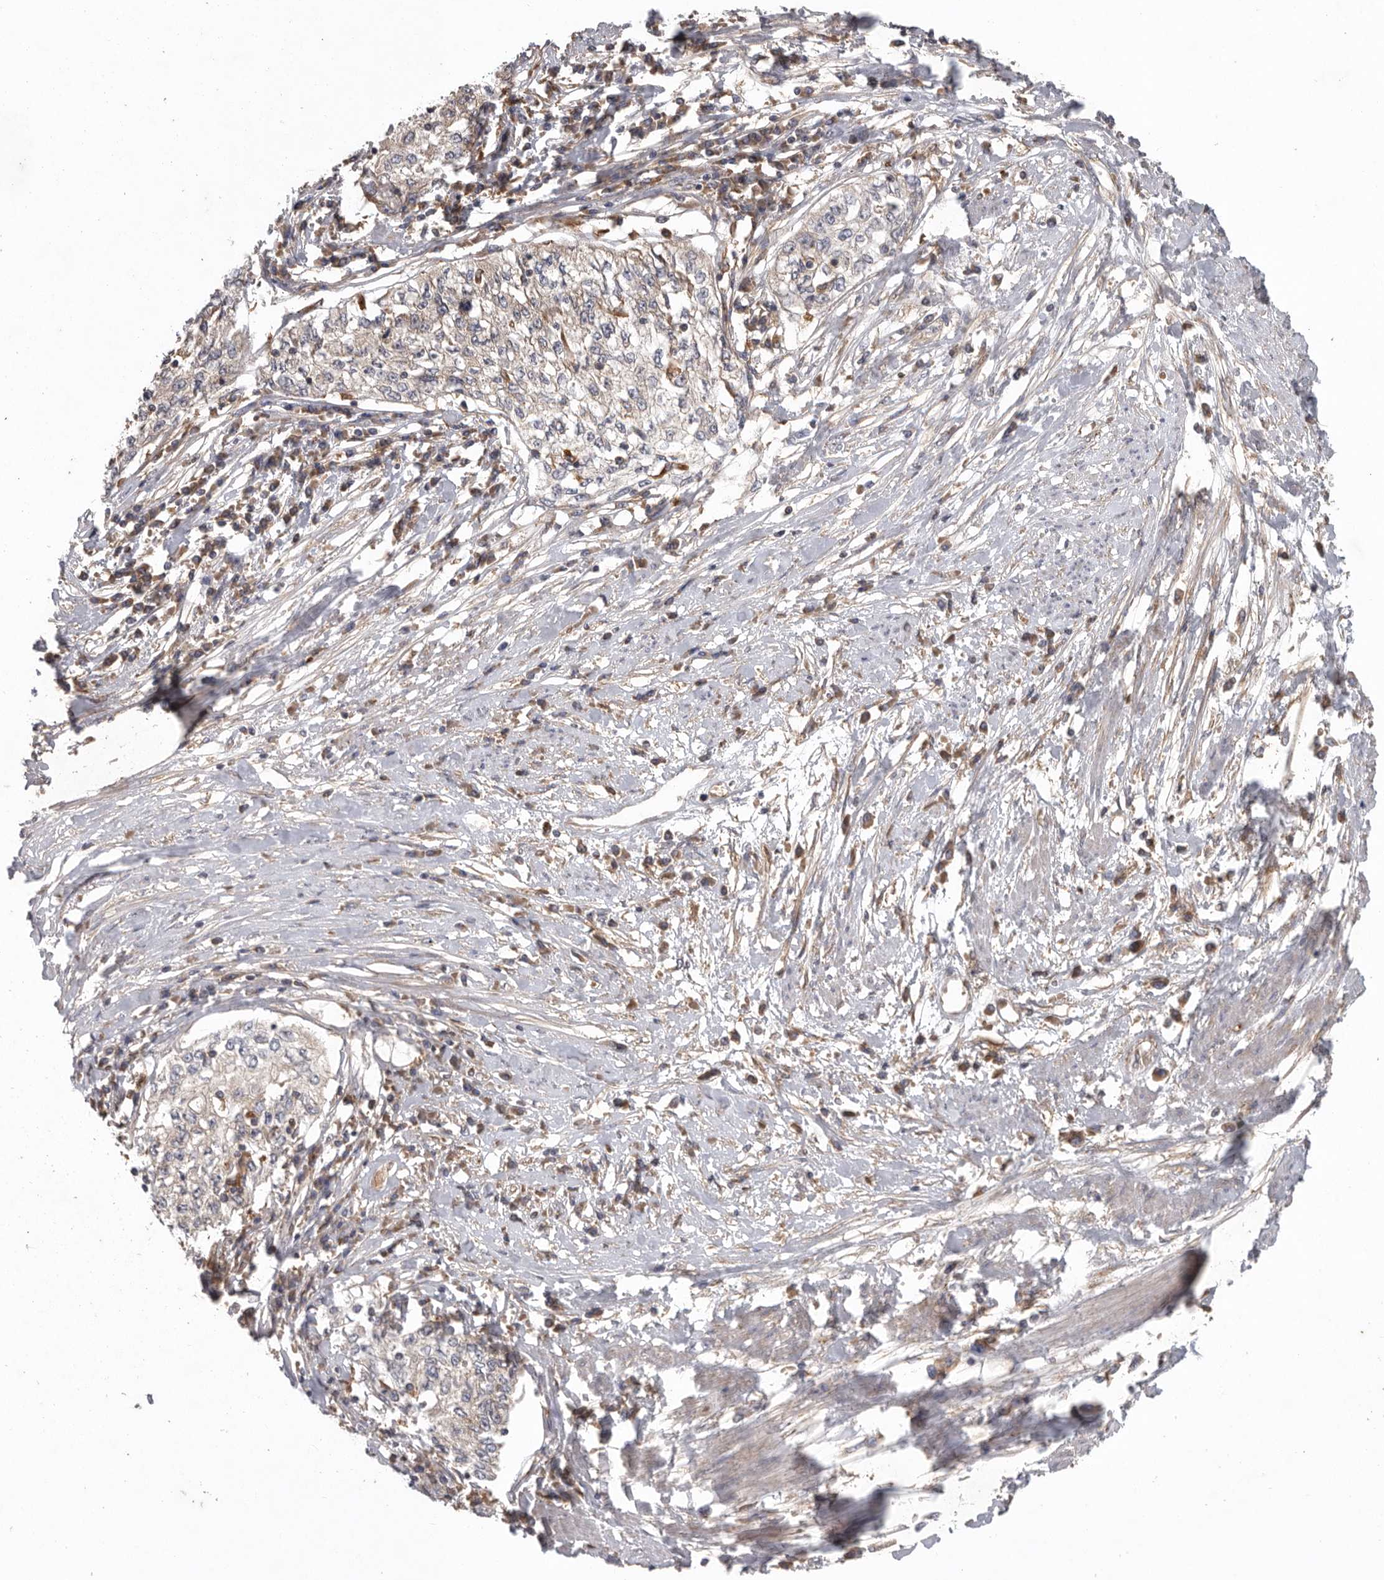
{"staining": {"intensity": "negative", "quantity": "none", "location": "none"}, "tissue": "cervical cancer", "cell_type": "Tumor cells", "image_type": "cancer", "snomed": [{"axis": "morphology", "description": "Squamous cell carcinoma, NOS"}, {"axis": "topography", "description": "Cervix"}], "caption": "Immunohistochemistry (IHC) of cervical squamous cell carcinoma reveals no expression in tumor cells. (Stains: DAB (3,3'-diaminobenzidine) immunohistochemistry (IHC) with hematoxylin counter stain, Microscopy: brightfield microscopy at high magnification).", "gene": "C1orf109", "patient": {"sex": "female", "age": 57}}